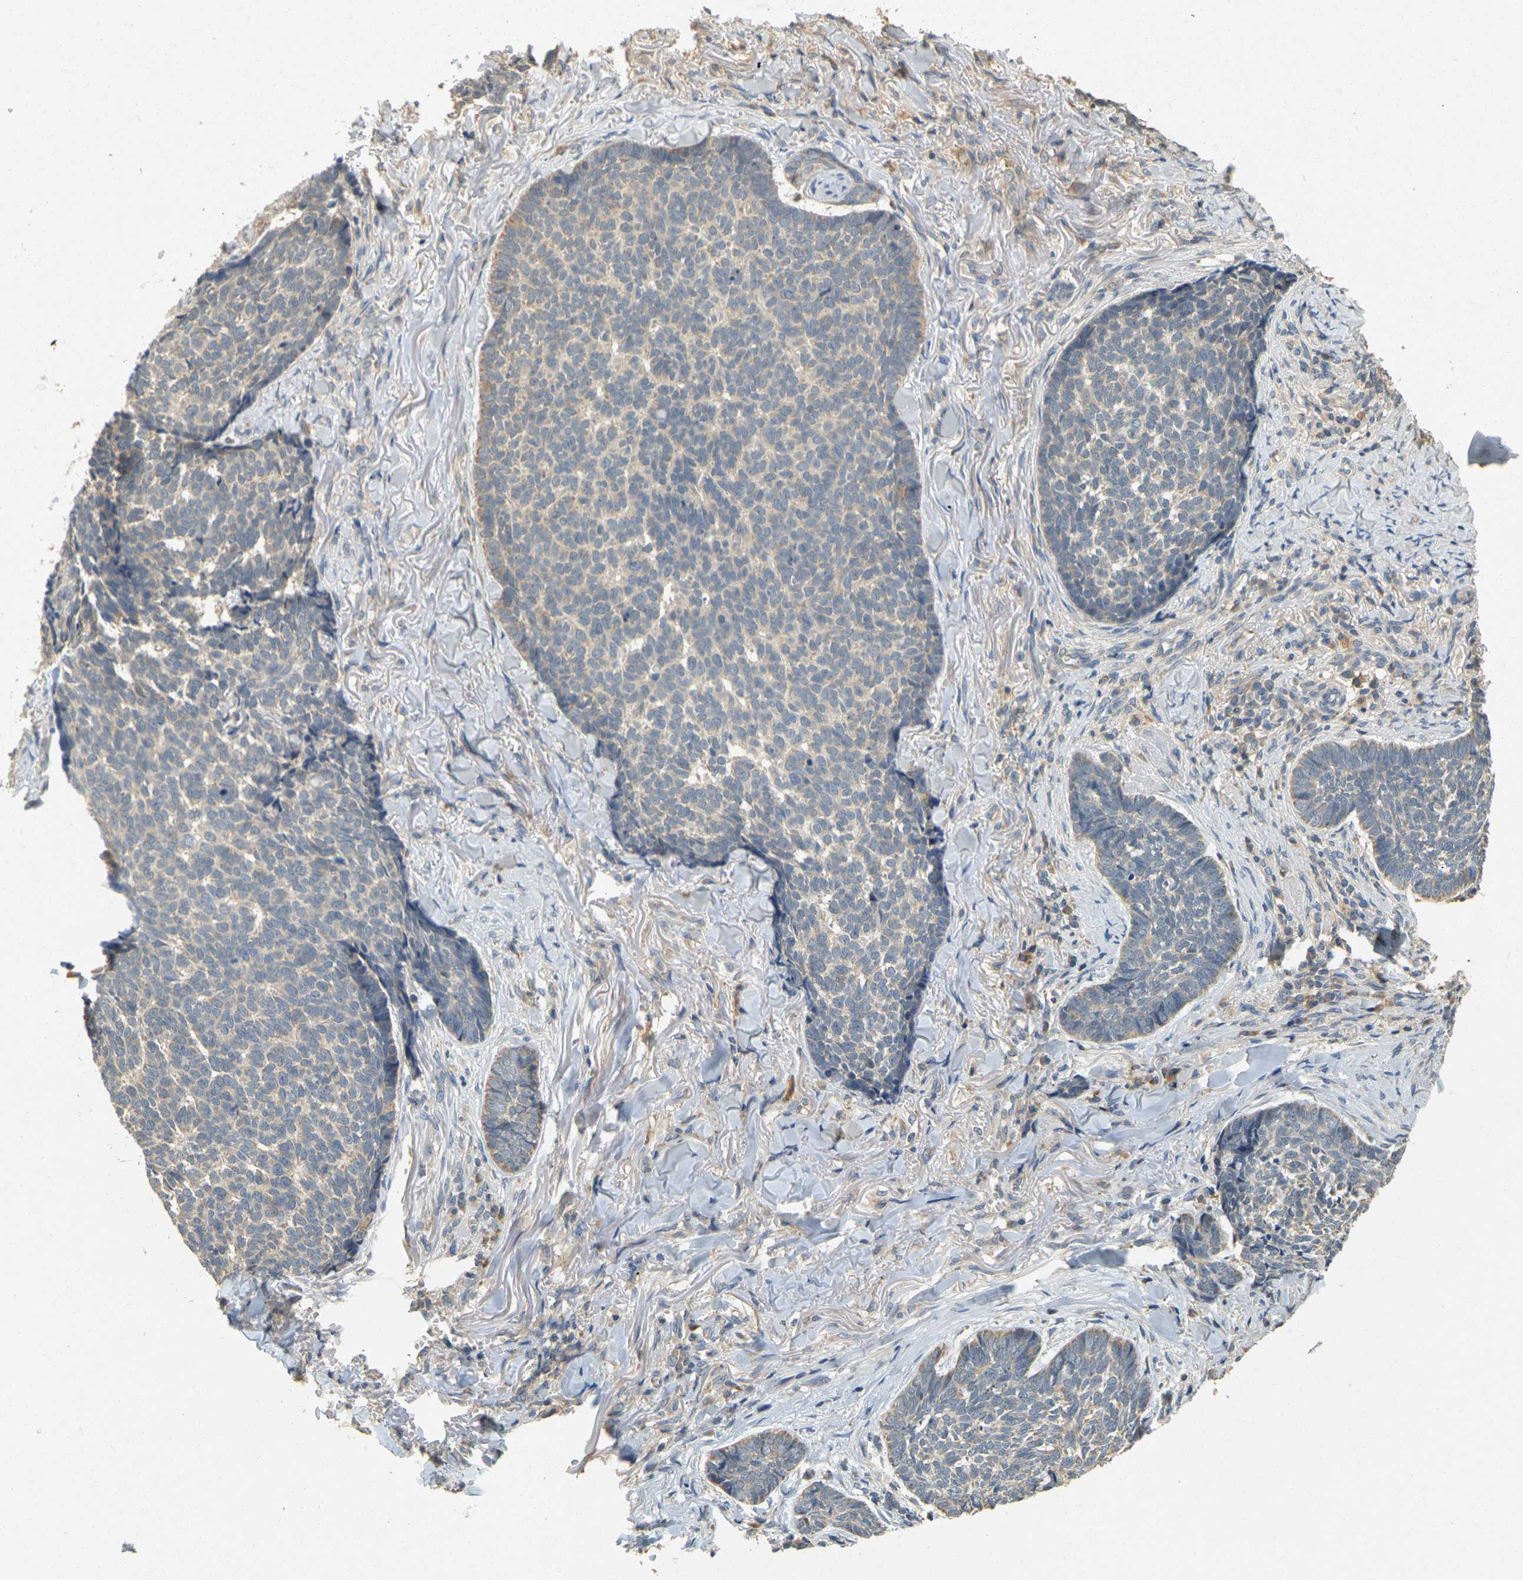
{"staining": {"intensity": "weak", "quantity": "25%-75%", "location": "cytoplasmic/membranous"}, "tissue": "skin cancer", "cell_type": "Tumor cells", "image_type": "cancer", "snomed": [{"axis": "morphology", "description": "Basal cell carcinoma"}, {"axis": "topography", "description": "Skin"}], "caption": "A micrograph of skin basal cell carcinoma stained for a protein shows weak cytoplasmic/membranous brown staining in tumor cells.", "gene": "GDAP1", "patient": {"sex": "male", "age": 84}}